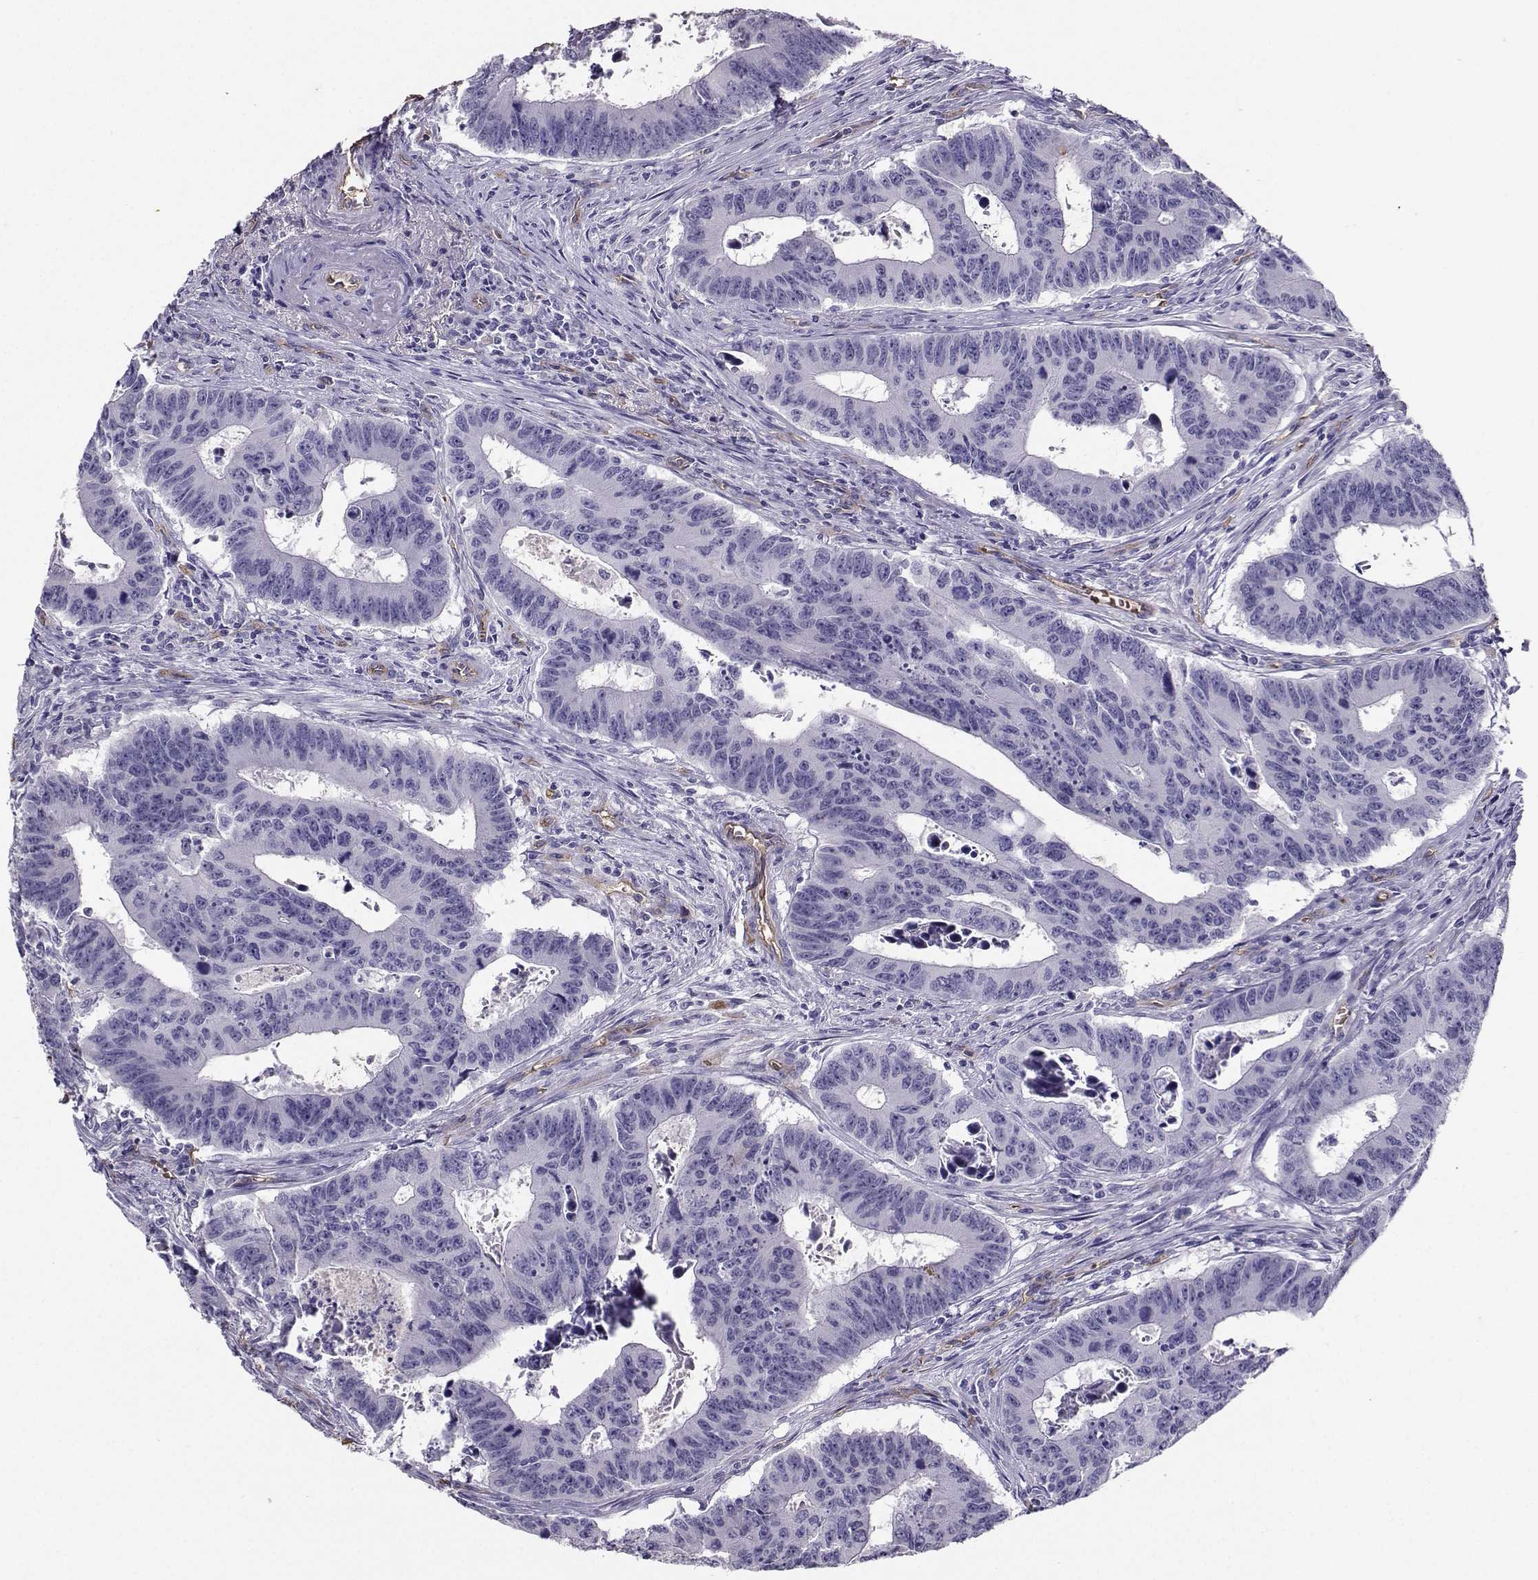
{"staining": {"intensity": "negative", "quantity": "none", "location": "none"}, "tissue": "colorectal cancer", "cell_type": "Tumor cells", "image_type": "cancer", "snomed": [{"axis": "morphology", "description": "Adenocarcinoma, NOS"}, {"axis": "topography", "description": "Appendix"}, {"axis": "topography", "description": "Colon"}, {"axis": "topography", "description": "Cecum"}, {"axis": "topography", "description": "Colon asc"}], "caption": "DAB (3,3'-diaminobenzidine) immunohistochemical staining of colorectal adenocarcinoma demonstrates no significant positivity in tumor cells.", "gene": "CLUL1", "patient": {"sex": "female", "age": 85}}